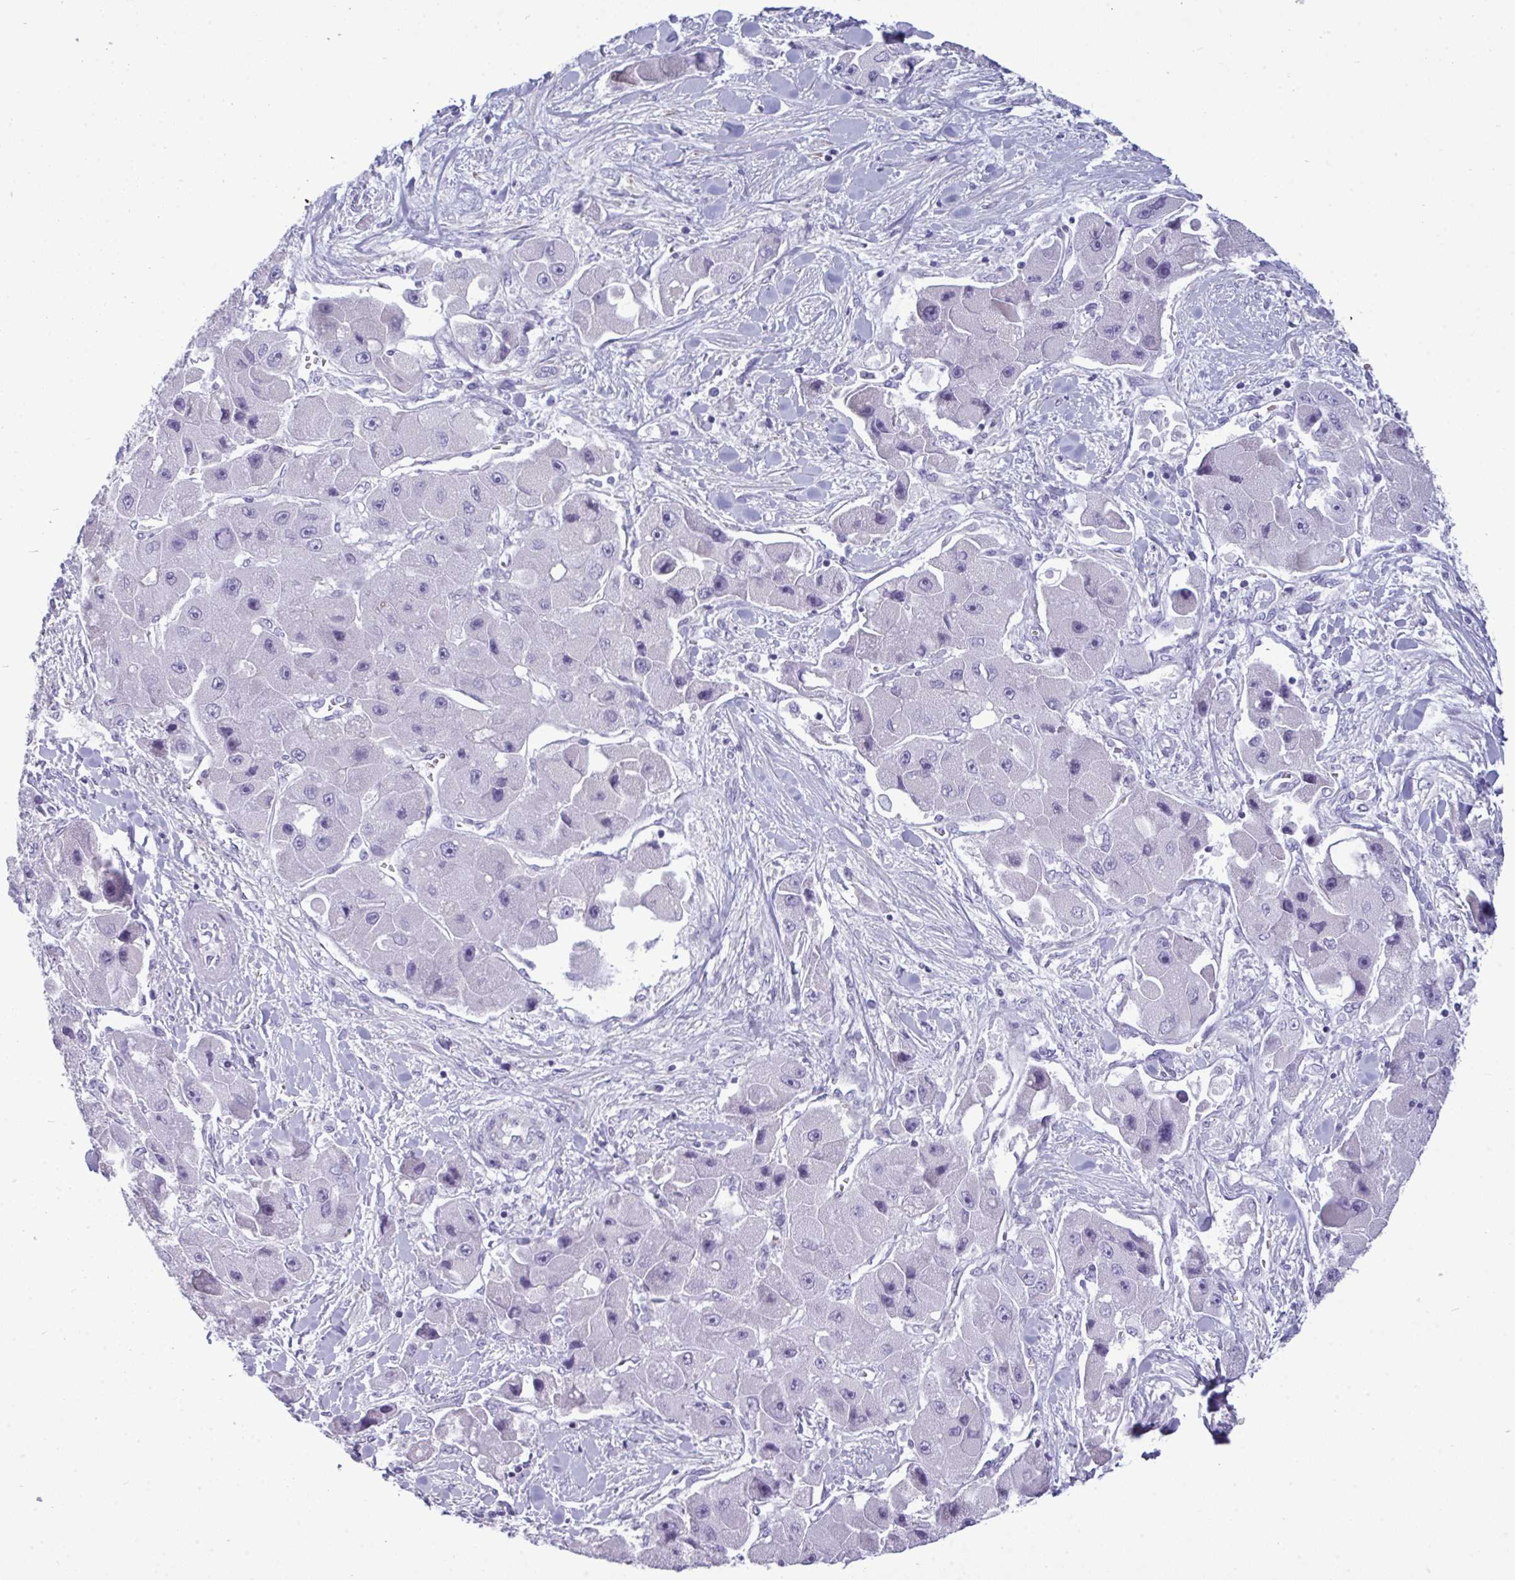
{"staining": {"intensity": "negative", "quantity": "none", "location": "none"}, "tissue": "liver cancer", "cell_type": "Tumor cells", "image_type": "cancer", "snomed": [{"axis": "morphology", "description": "Carcinoma, Hepatocellular, NOS"}, {"axis": "topography", "description": "Liver"}], "caption": "Human liver hepatocellular carcinoma stained for a protein using immunohistochemistry (IHC) exhibits no positivity in tumor cells.", "gene": "MYH10", "patient": {"sex": "male", "age": 24}}